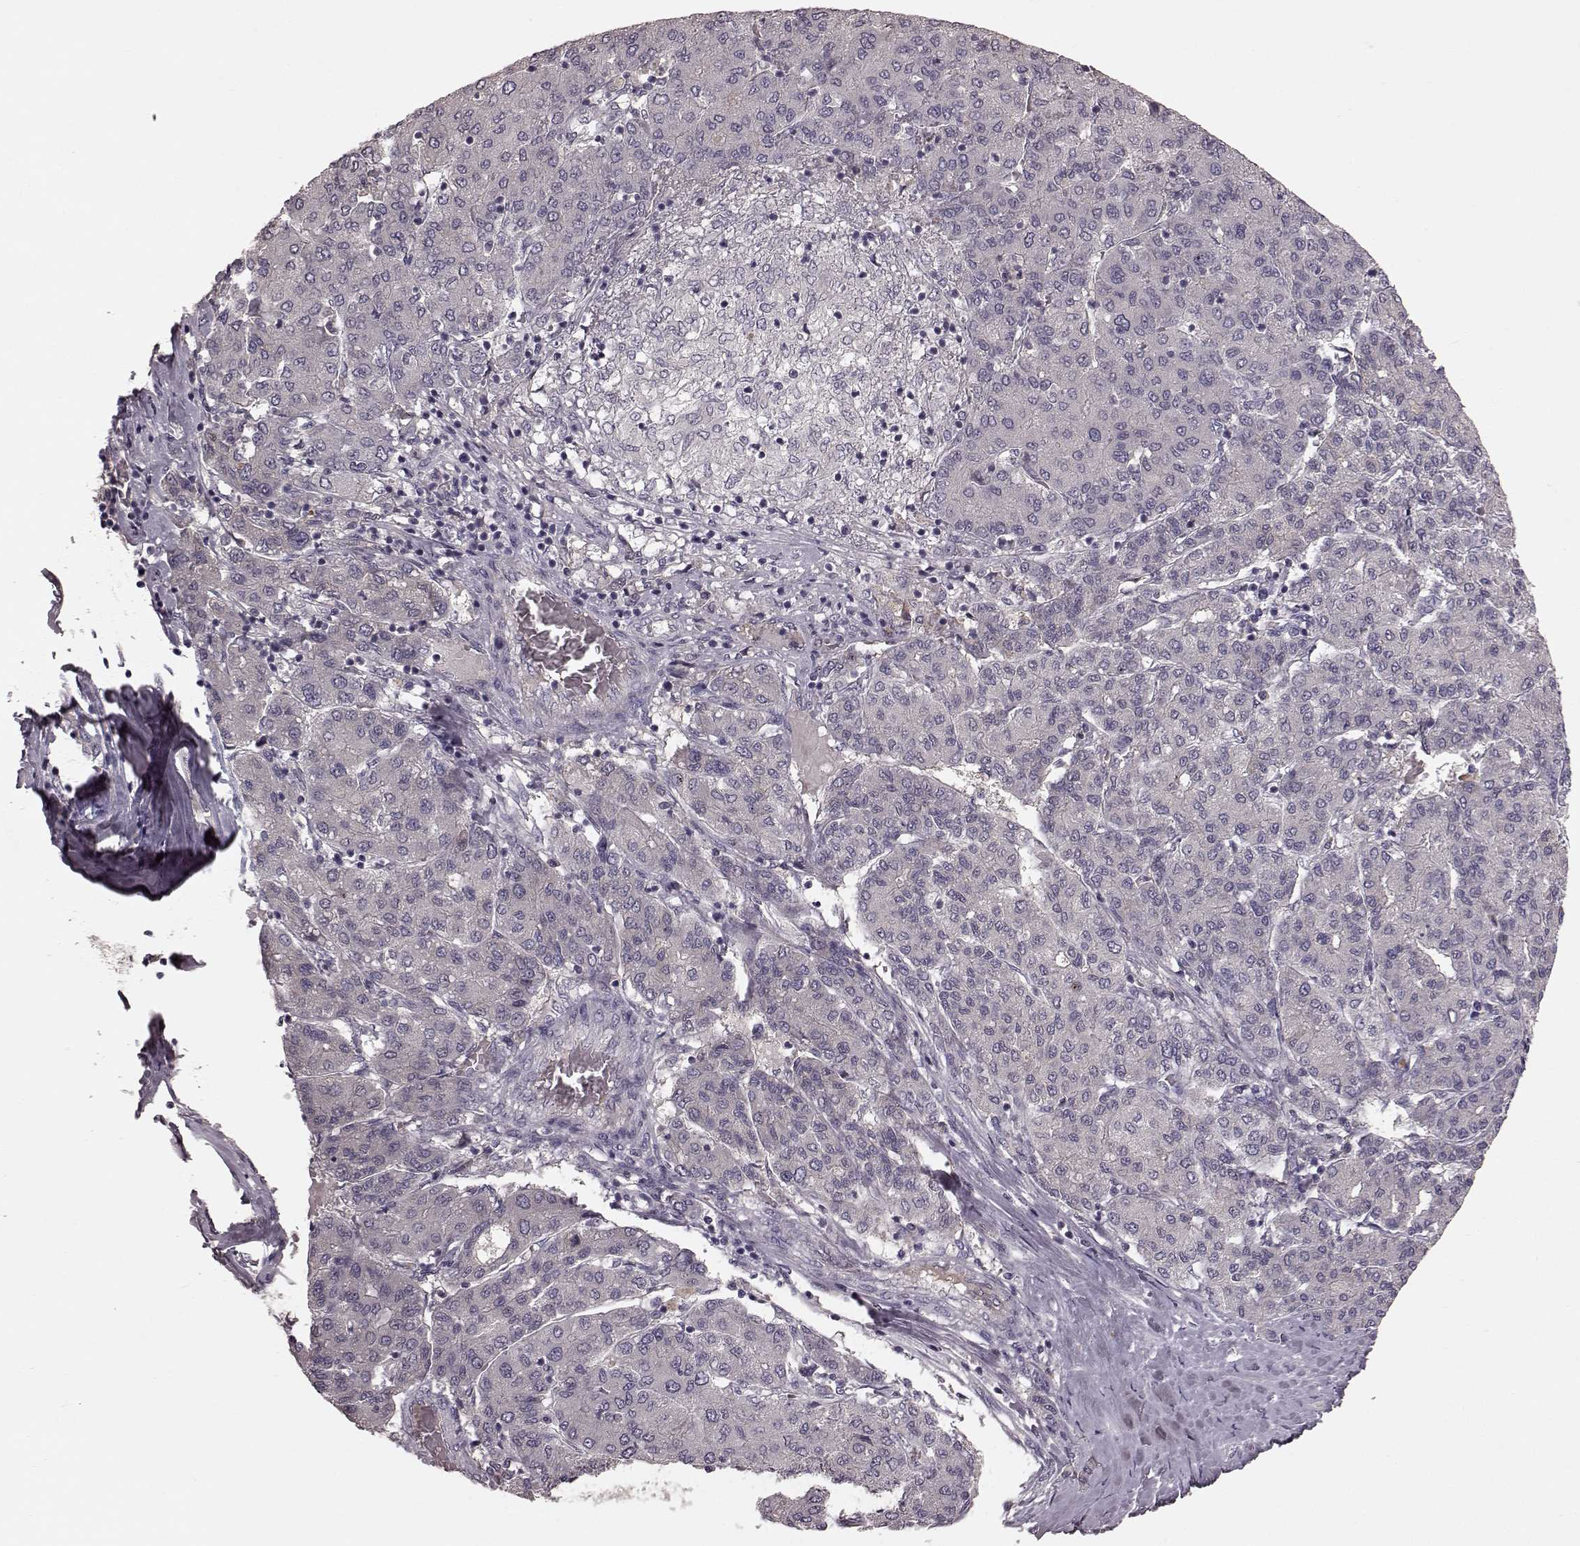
{"staining": {"intensity": "negative", "quantity": "none", "location": "none"}, "tissue": "liver cancer", "cell_type": "Tumor cells", "image_type": "cancer", "snomed": [{"axis": "morphology", "description": "Carcinoma, Hepatocellular, NOS"}, {"axis": "topography", "description": "Liver"}], "caption": "The IHC image has no significant positivity in tumor cells of liver hepatocellular carcinoma tissue.", "gene": "SLC22A18", "patient": {"sex": "male", "age": 65}}